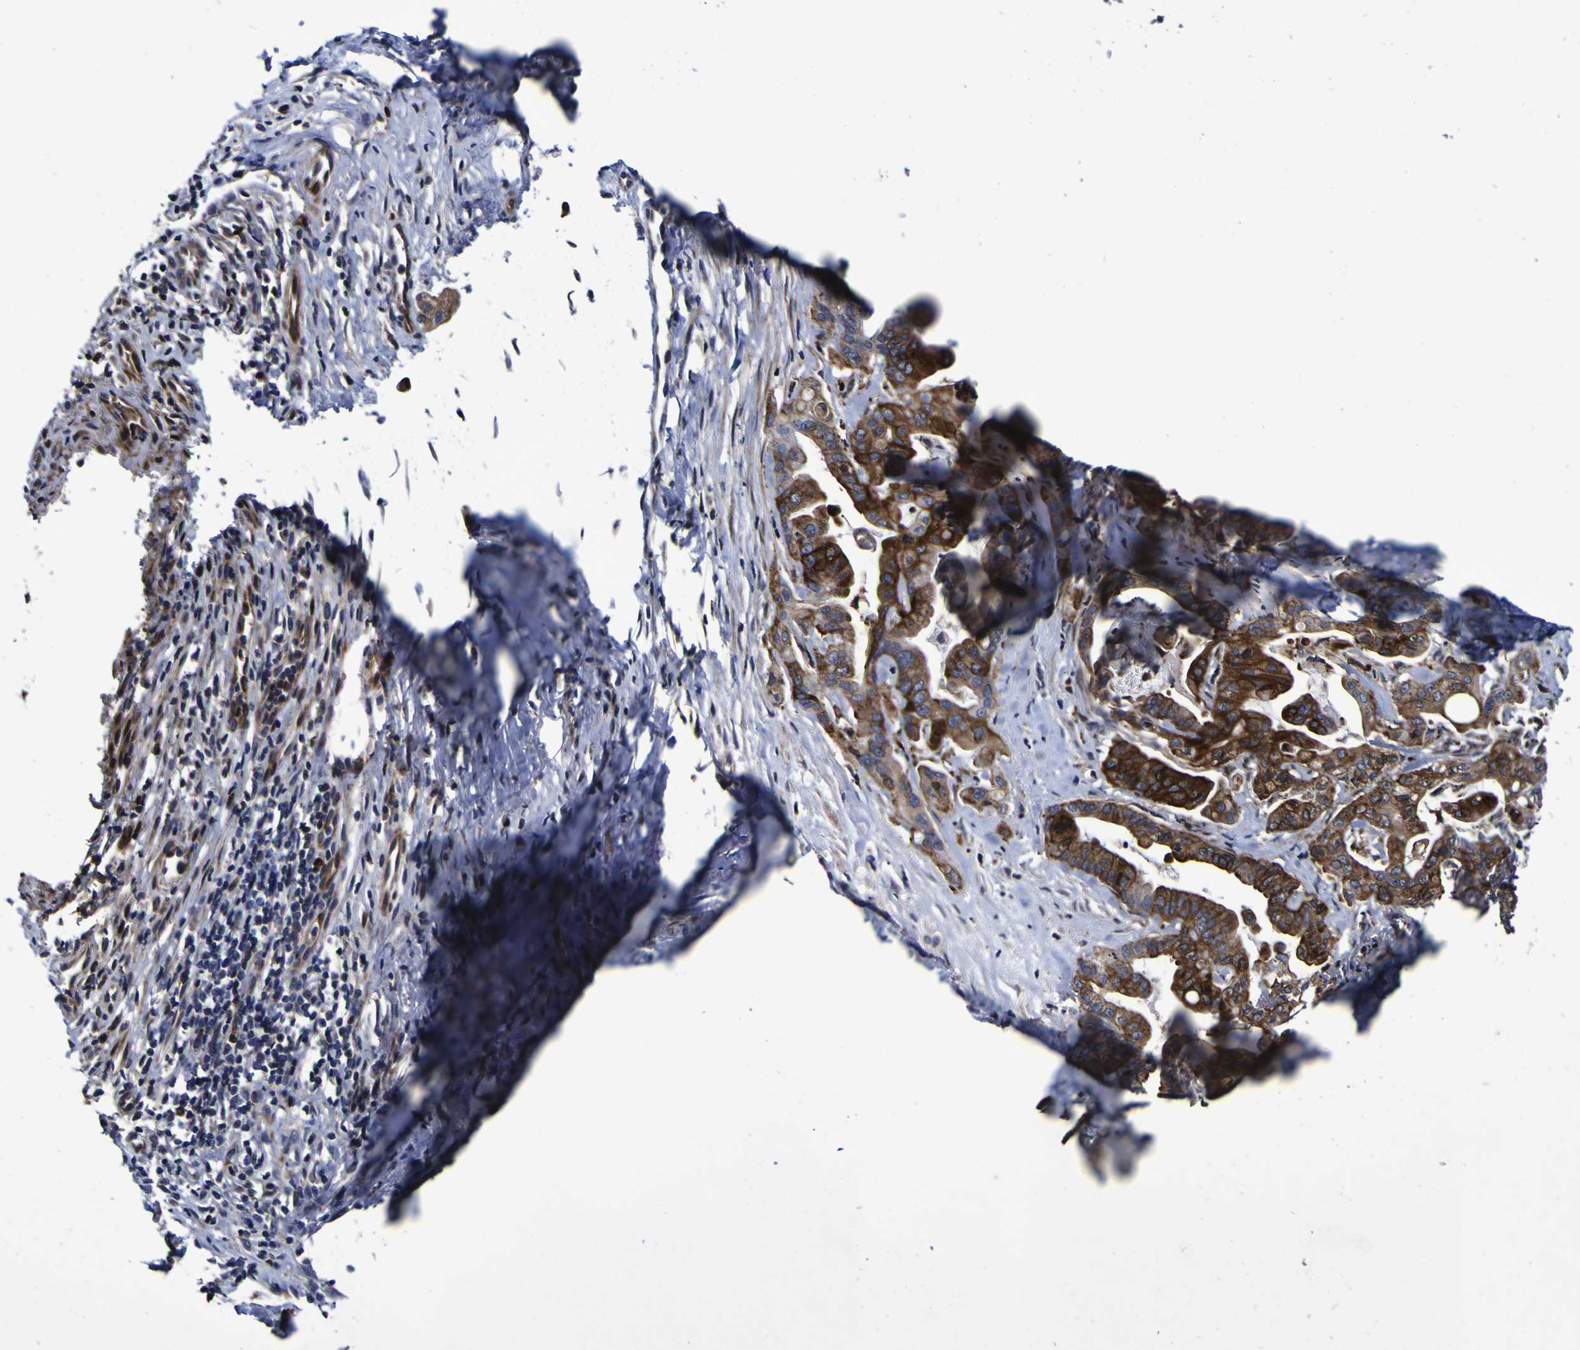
{"staining": {"intensity": "strong", "quantity": ">75%", "location": "cytoplasmic/membranous"}, "tissue": "pancreatic cancer", "cell_type": "Tumor cells", "image_type": "cancer", "snomed": [{"axis": "morphology", "description": "Adenocarcinoma, NOS"}, {"axis": "topography", "description": "Pancreas"}], "caption": "A high-resolution photomicrograph shows IHC staining of pancreatic cancer (adenocarcinoma), which exhibits strong cytoplasmic/membranous positivity in approximately >75% of tumor cells. (brown staining indicates protein expression, while blue staining denotes nuclei).", "gene": "MGLL", "patient": {"sex": "female", "age": 75}}